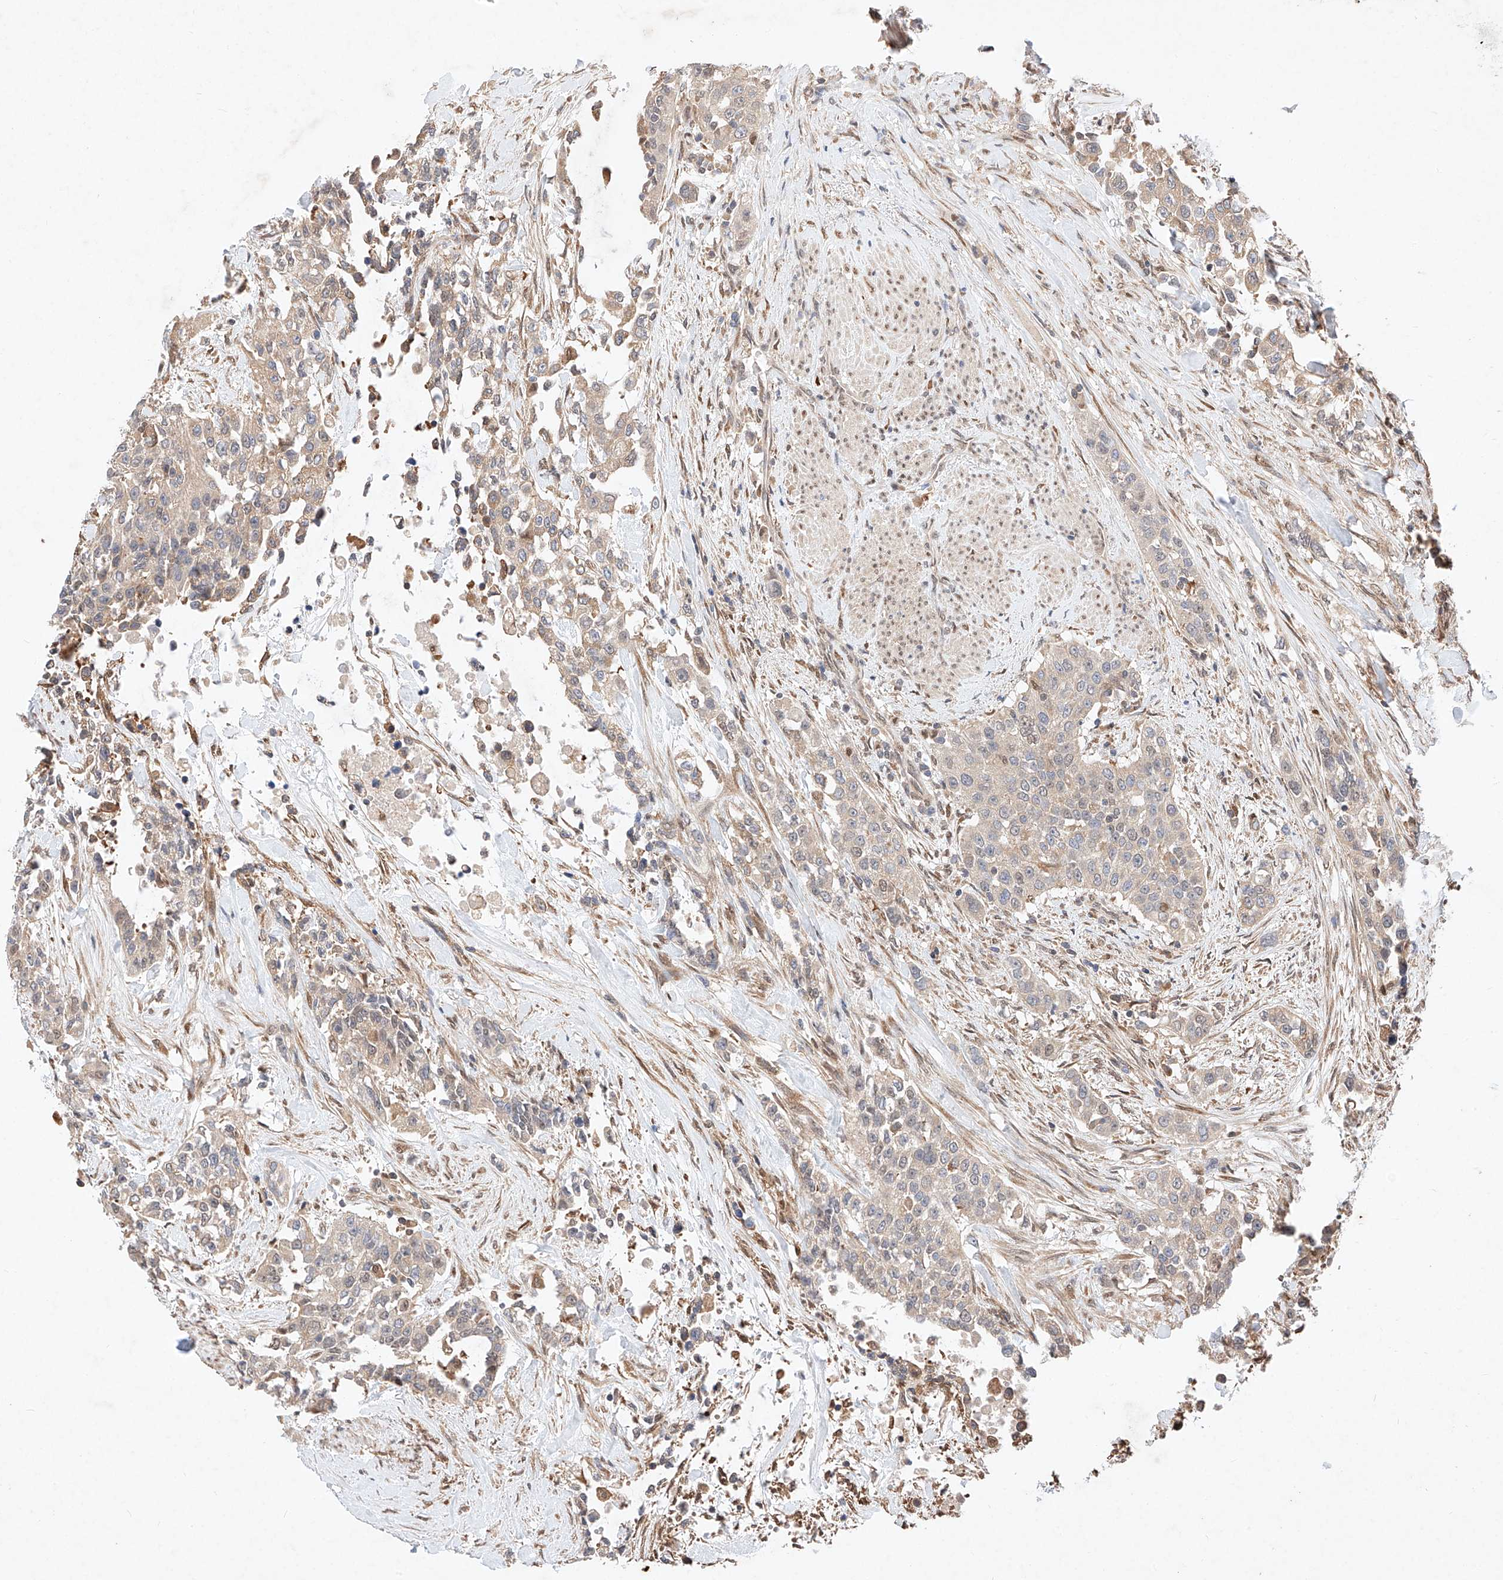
{"staining": {"intensity": "weak", "quantity": "<25%", "location": "cytoplasmic/membranous"}, "tissue": "urothelial cancer", "cell_type": "Tumor cells", "image_type": "cancer", "snomed": [{"axis": "morphology", "description": "Urothelial carcinoma, High grade"}, {"axis": "topography", "description": "Urinary bladder"}], "caption": "High power microscopy histopathology image of an IHC histopathology image of urothelial cancer, revealing no significant positivity in tumor cells.", "gene": "ZSCAN4", "patient": {"sex": "female", "age": 80}}